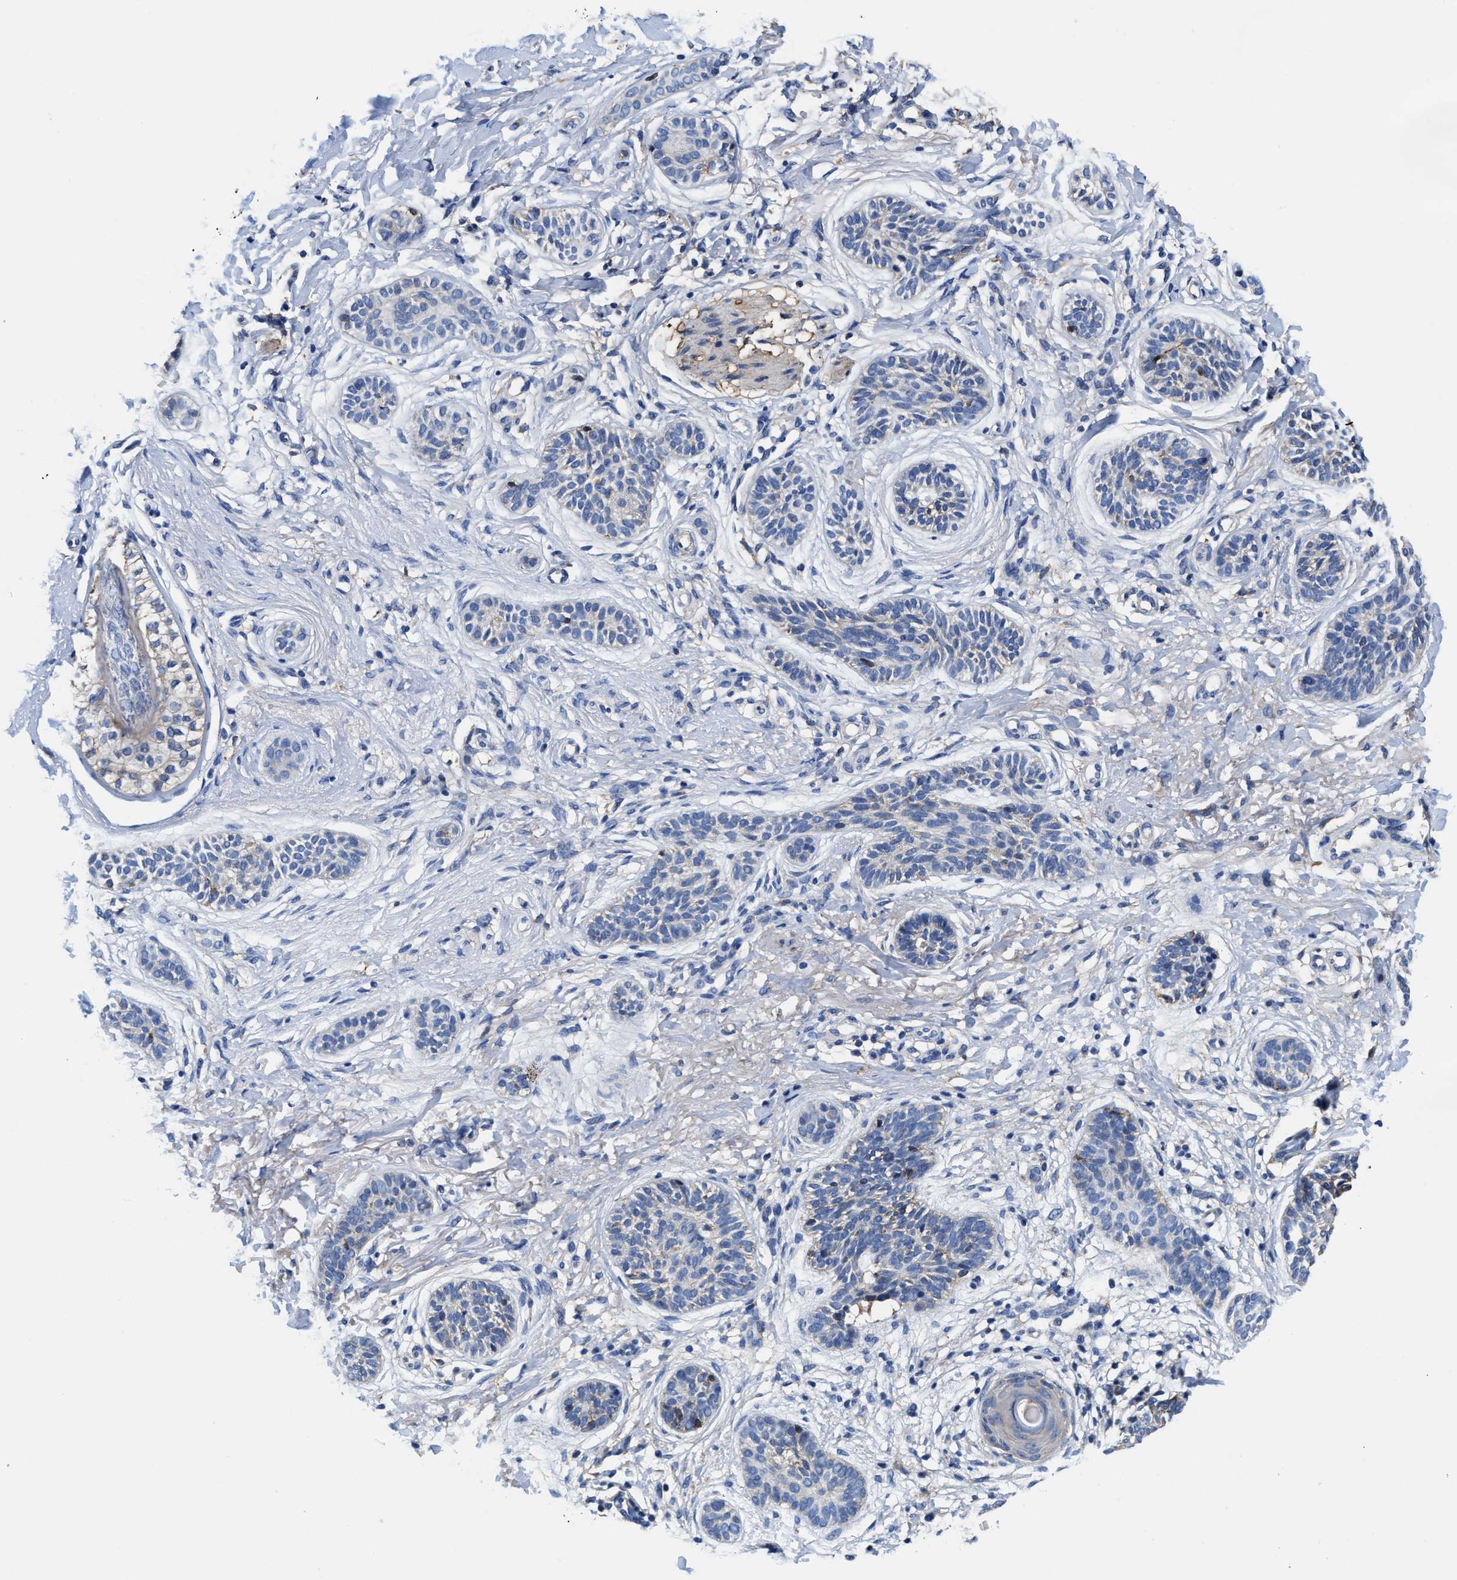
{"staining": {"intensity": "negative", "quantity": "none", "location": "none"}, "tissue": "skin cancer", "cell_type": "Tumor cells", "image_type": "cancer", "snomed": [{"axis": "morphology", "description": "Normal tissue, NOS"}, {"axis": "morphology", "description": "Basal cell carcinoma"}, {"axis": "topography", "description": "Skin"}], "caption": "Skin cancer stained for a protein using immunohistochemistry displays no staining tumor cells.", "gene": "TMEM30A", "patient": {"sex": "male", "age": 63}}